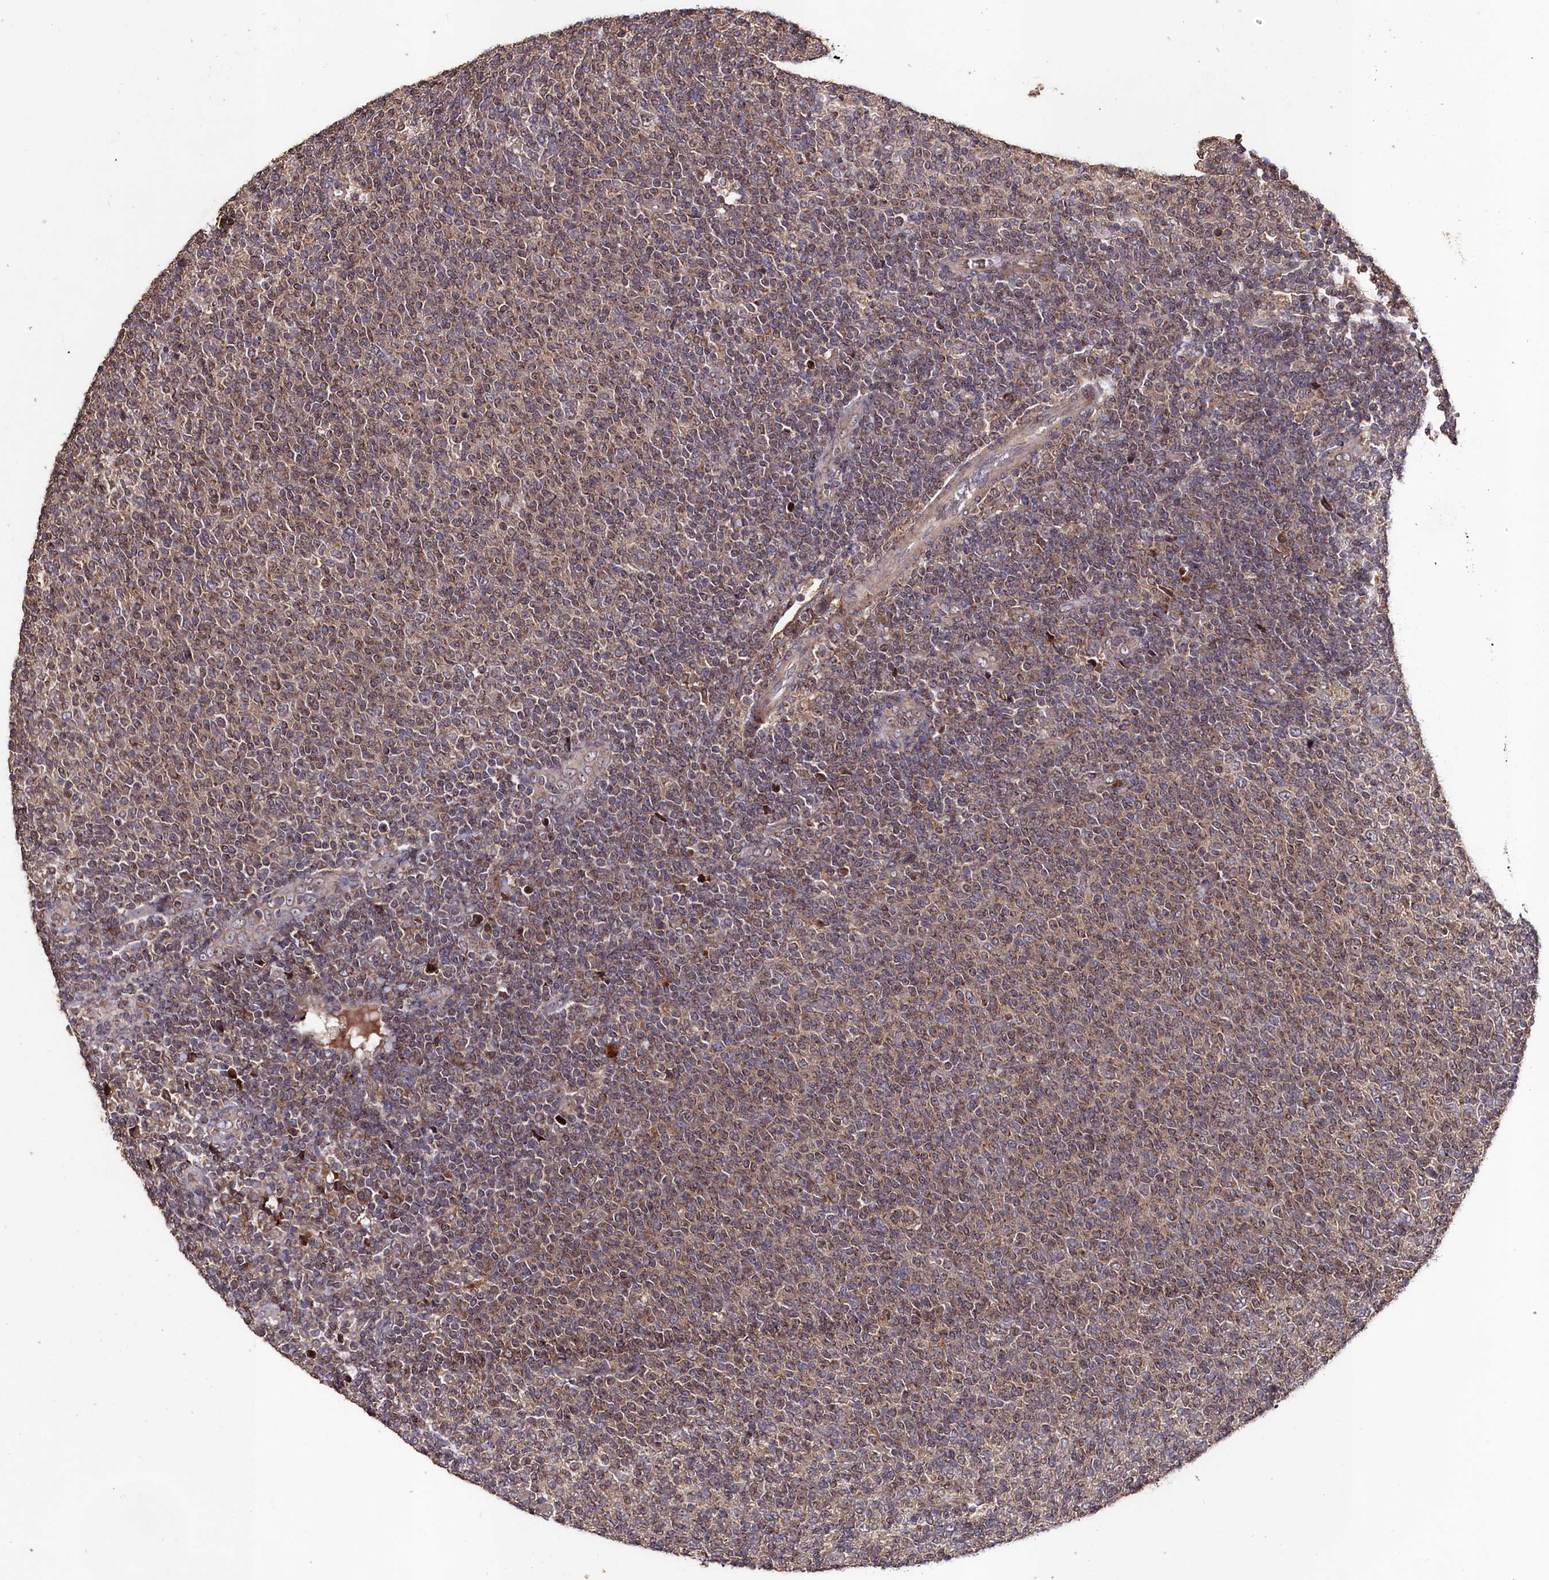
{"staining": {"intensity": "weak", "quantity": ">75%", "location": "cytoplasmic/membranous"}, "tissue": "lymphoma", "cell_type": "Tumor cells", "image_type": "cancer", "snomed": [{"axis": "morphology", "description": "Malignant lymphoma, non-Hodgkin's type, Low grade"}, {"axis": "topography", "description": "Lymph node"}], "caption": "An immunohistochemistry image of tumor tissue is shown. Protein staining in brown shows weak cytoplasmic/membranous positivity in lymphoma within tumor cells.", "gene": "MYO1H", "patient": {"sex": "male", "age": 66}}